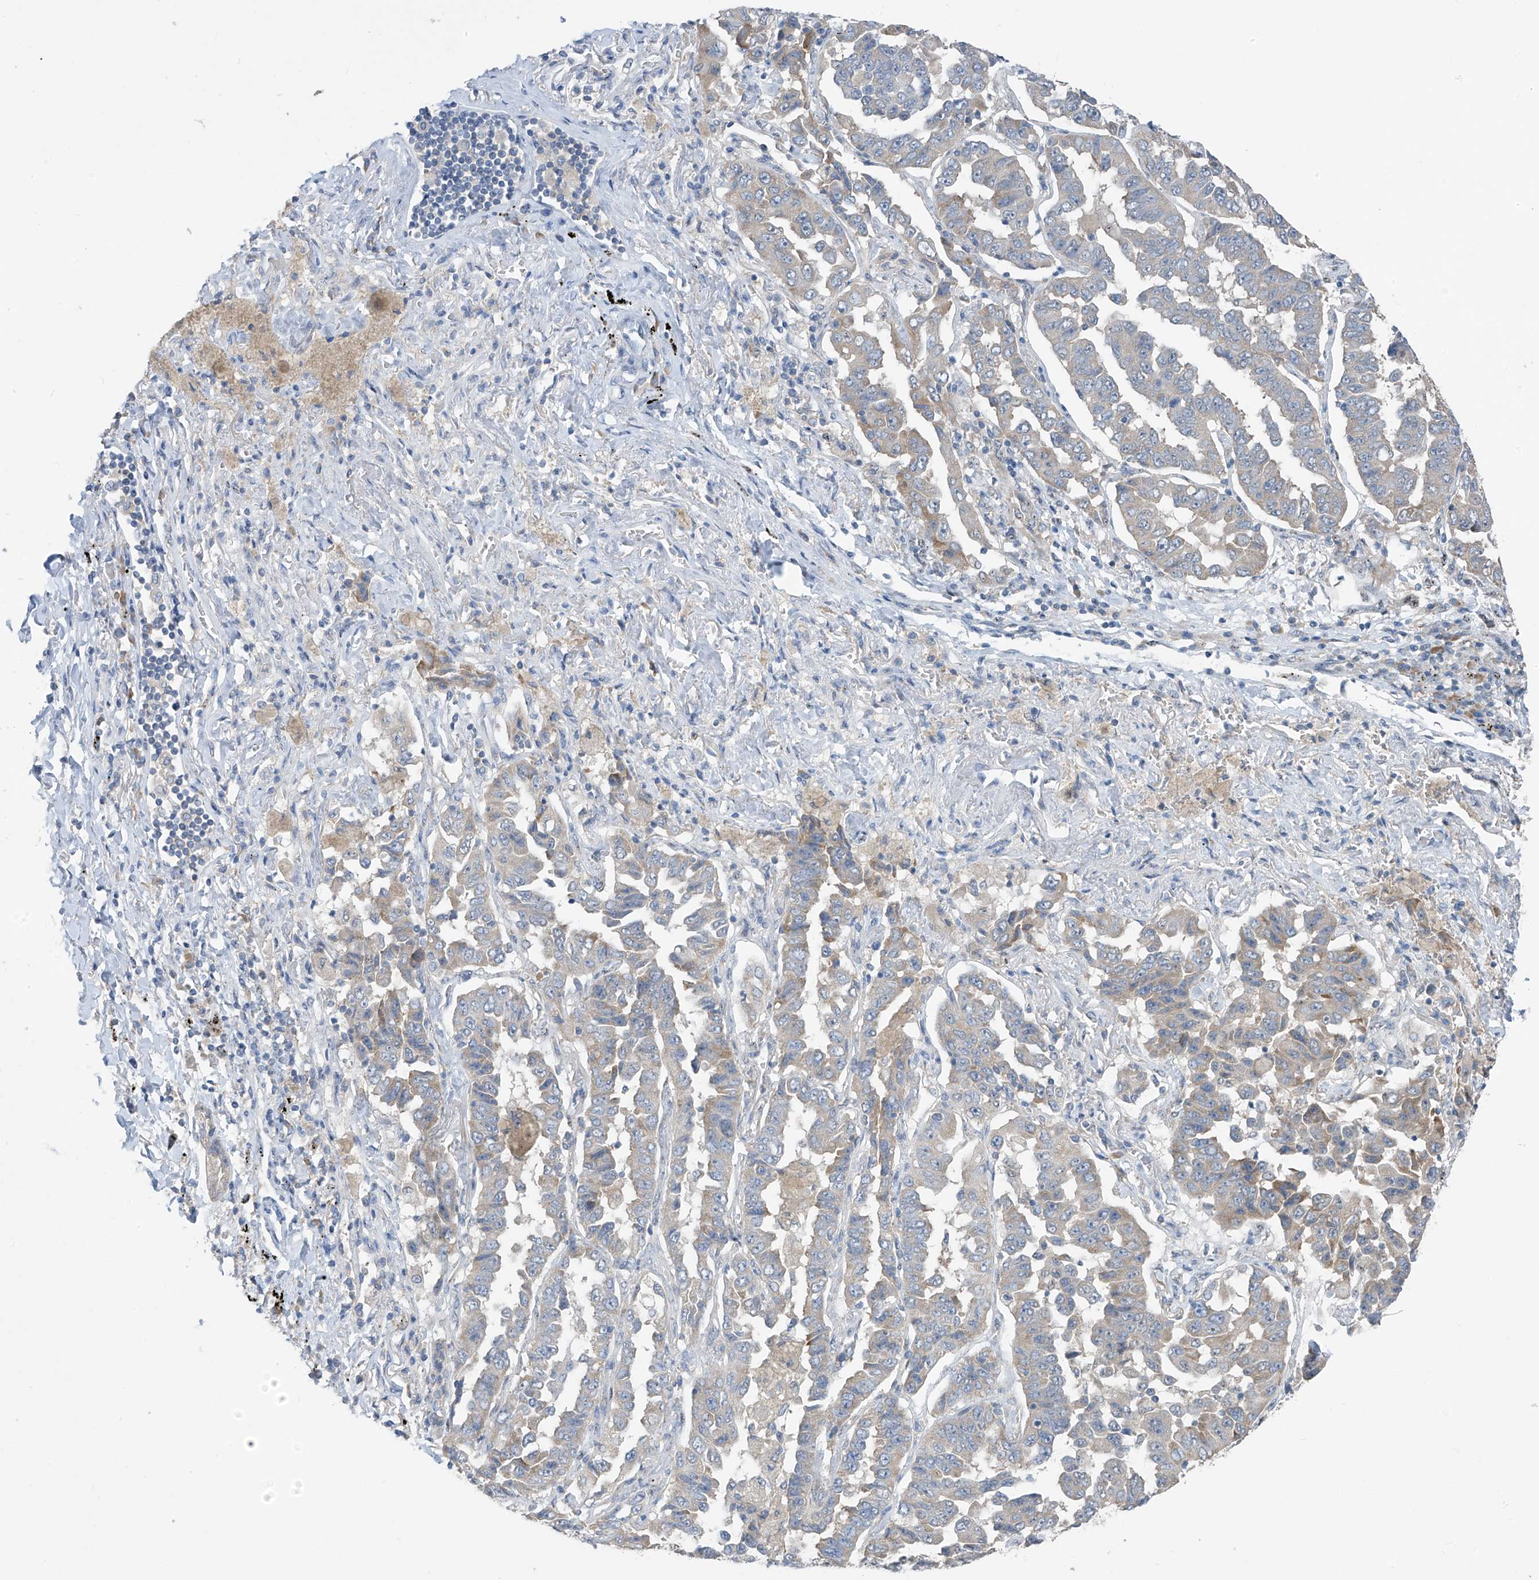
{"staining": {"intensity": "weak", "quantity": "<25%", "location": "cytoplasmic/membranous"}, "tissue": "lung cancer", "cell_type": "Tumor cells", "image_type": "cancer", "snomed": [{"axis": "morphology", "description": "Adenocarcinoma, NOS"}, {"axis": "topography", "description": "Lung"}], "caption": "Protein analysis of lung cancer (adenocarcinoma) reveals no significant expression in tumor cells.", "gene": "RPL4", "patient": {"sex": "female", "age": 51}}